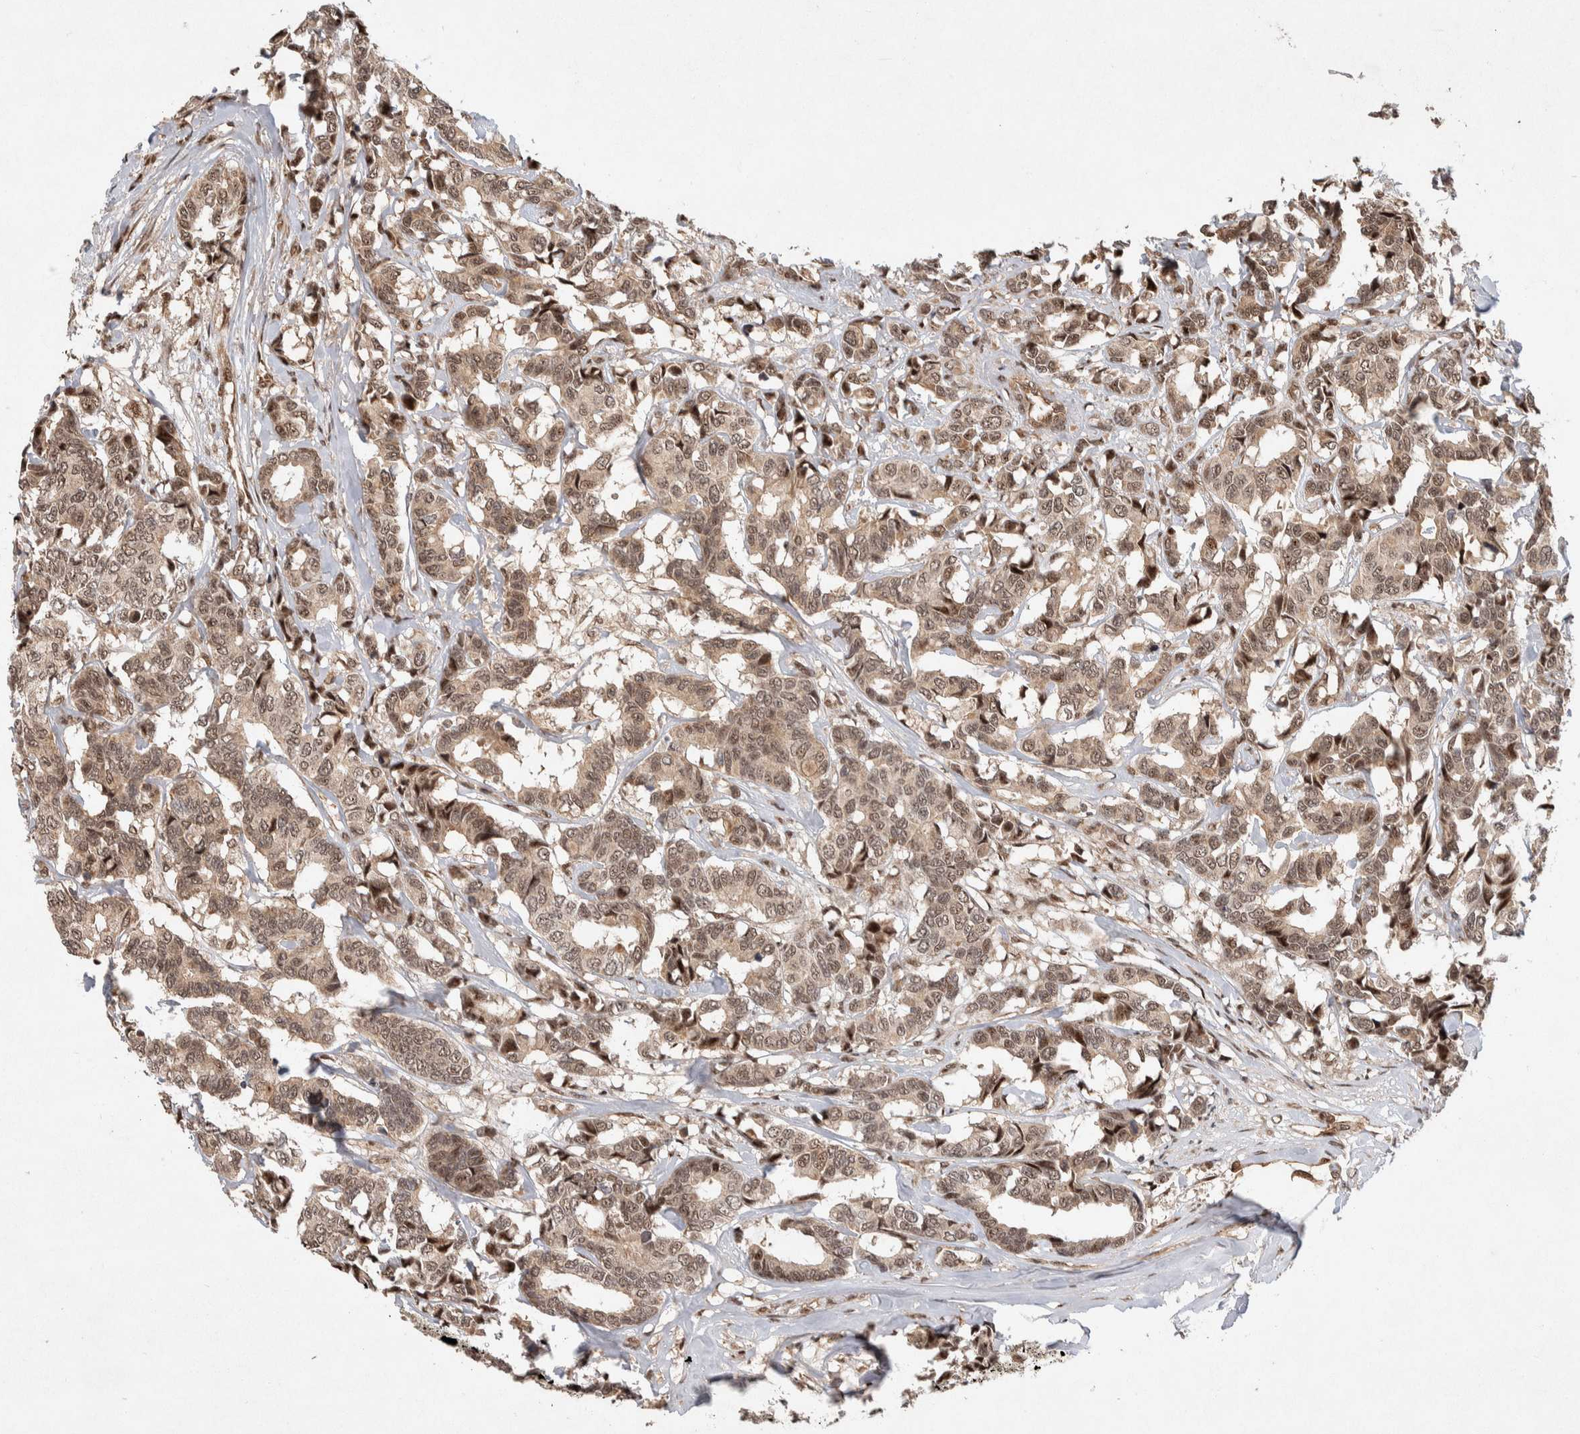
{"staining": {"intensity": "moderate", "quantity": ">75%", "location": "cytoplasmic/membranous,nuclear"}, "tissue": "breast cancer", "cell_type": "Tumor cells", "image_type": "cancer", "snomed": [{"axis": "morphology", "description": "Duct carcinoma"}, {"axis": "topography", "description": "Breast"}], "caption": "Immunohistochemistry (IHC) of human breast cancer (intraductal carcinoma) exhibits medium levels of moderate cytoplasmic/membranous and nuclear expression in approximately >75% of tumor cells. The staining is performed using DAB (3,3'-diaminobenzidine) brown chromogen to label protein expression. The nuclei are counter-stained blue using hematoxylin.", "gene": "TOR1B", "patient": {"sex": "female", "age": 87}}